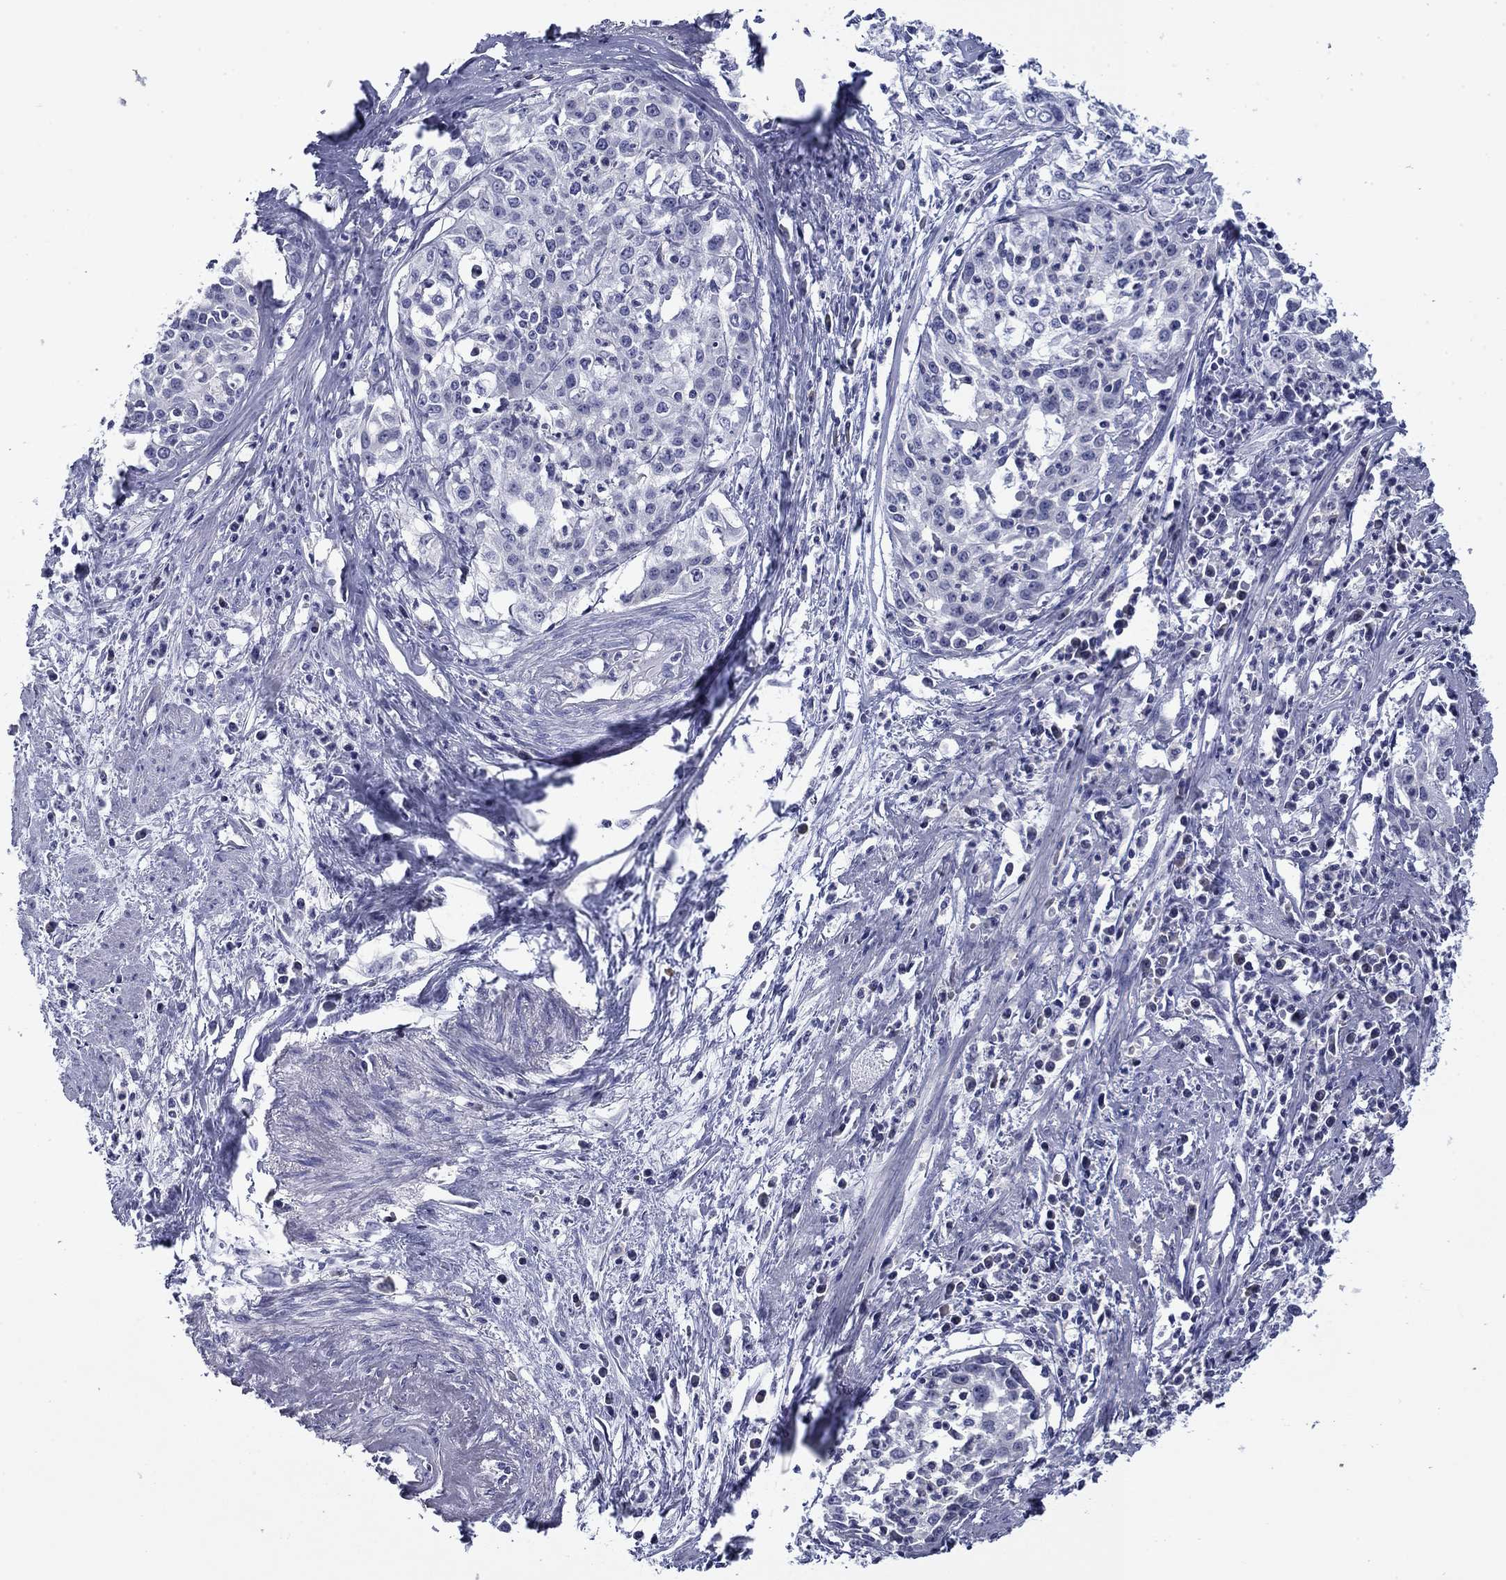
{"staining": {"intensity": "negative", "quantity": "none", "location": "none"}, "tissue": "cervical cancer", "cell_type": "Tumor cells", "image_type": "cancer", "snomed": [{"axis": "morphology", "description": "Squamous cell carcinoma, NOS"}, {"axis": "topography", "description": "Cervix"}], "caption": "Tumor cells show no significant expression in squamous cell carcinoma (cervical). Brightfield microscopy of immunohistochemistry stained with DAB (3,3'-diaminobenzidine) (brown) and hematoxylin (blue), captured at high magnification.", "gene": "POU2F2", "patient": {"sex": "female", "age": 39}}